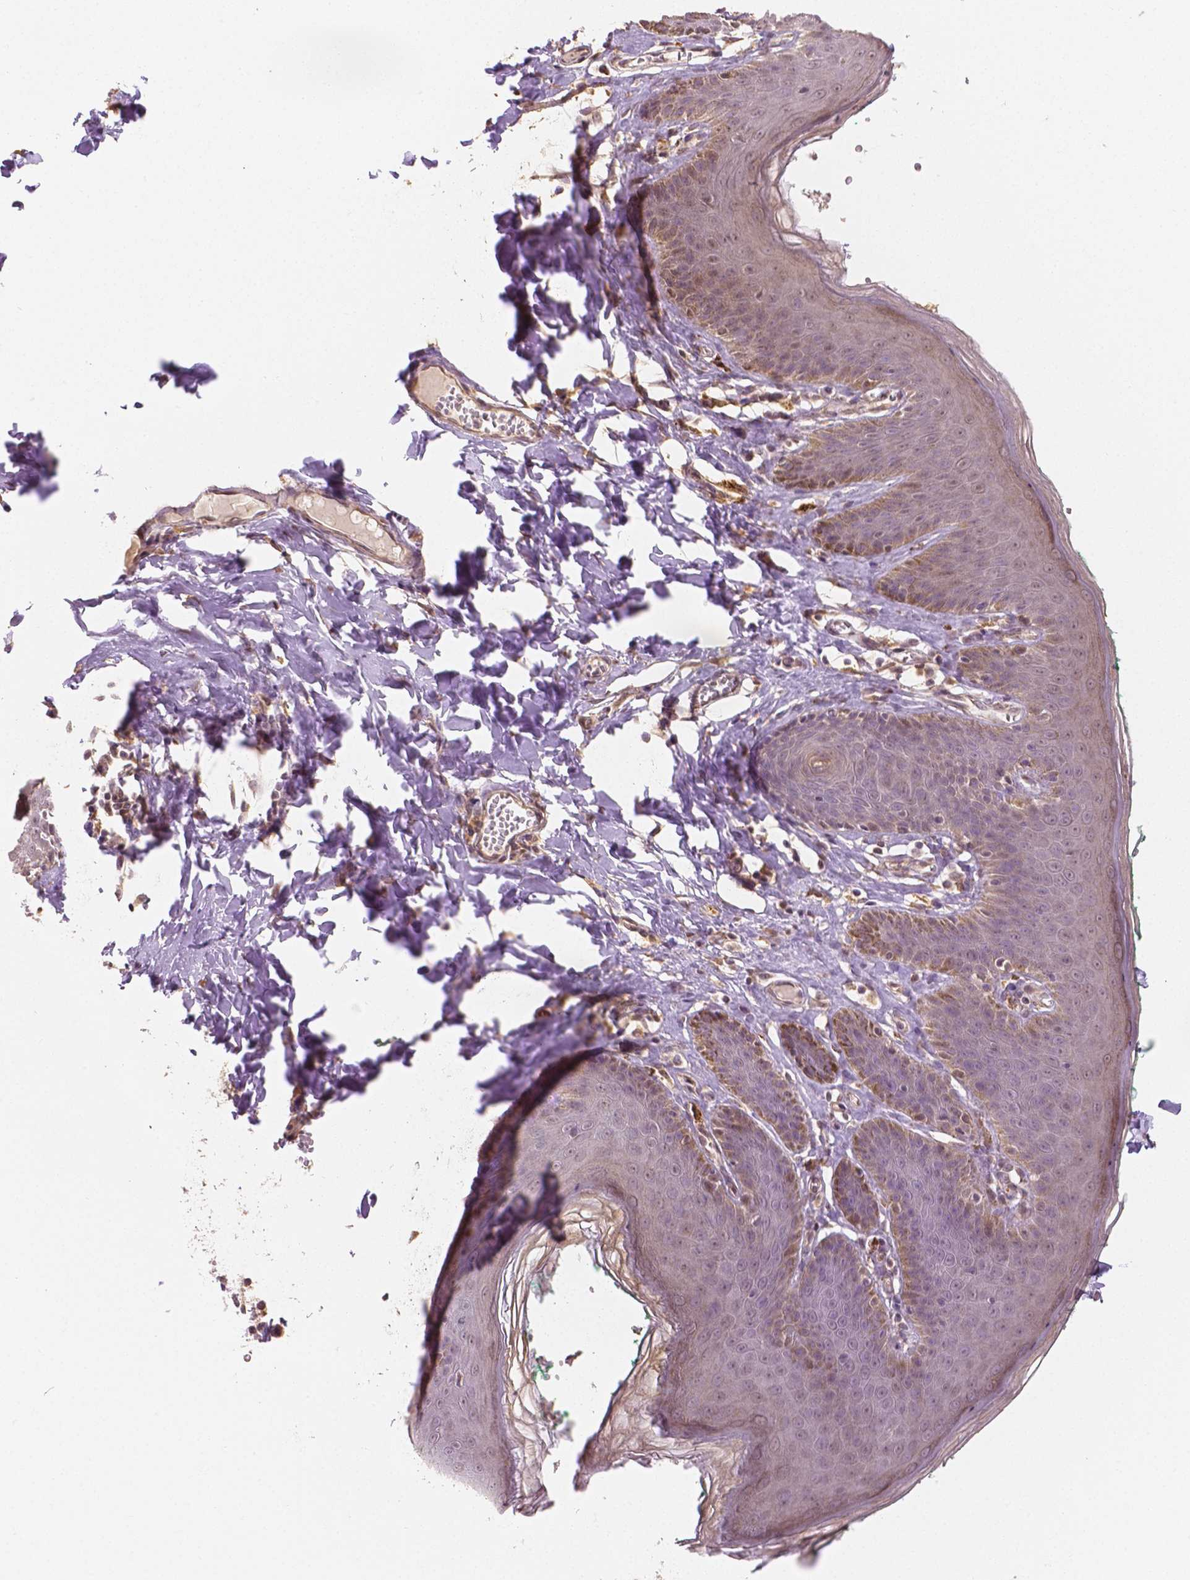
{"staining": {"intensity": "weak", "quantity": "<25%", "location": "nuclear"}, "tissue": "skin", "cell_type": "Epidermal cells", "image_type": "normal", "snomed": [{"axis": "morphology", "description": "Normal tissue, NOS"}, {"axis": "topography", "description": "Vulva"}, {"axis": "topography", "description": "Peripheral nerve tissue"}], "caption": "IHC of normal human skin displays no expression in epidermal cells.", "gene": "CLBA1", "patient": {"sex": "female", "age": 66}}